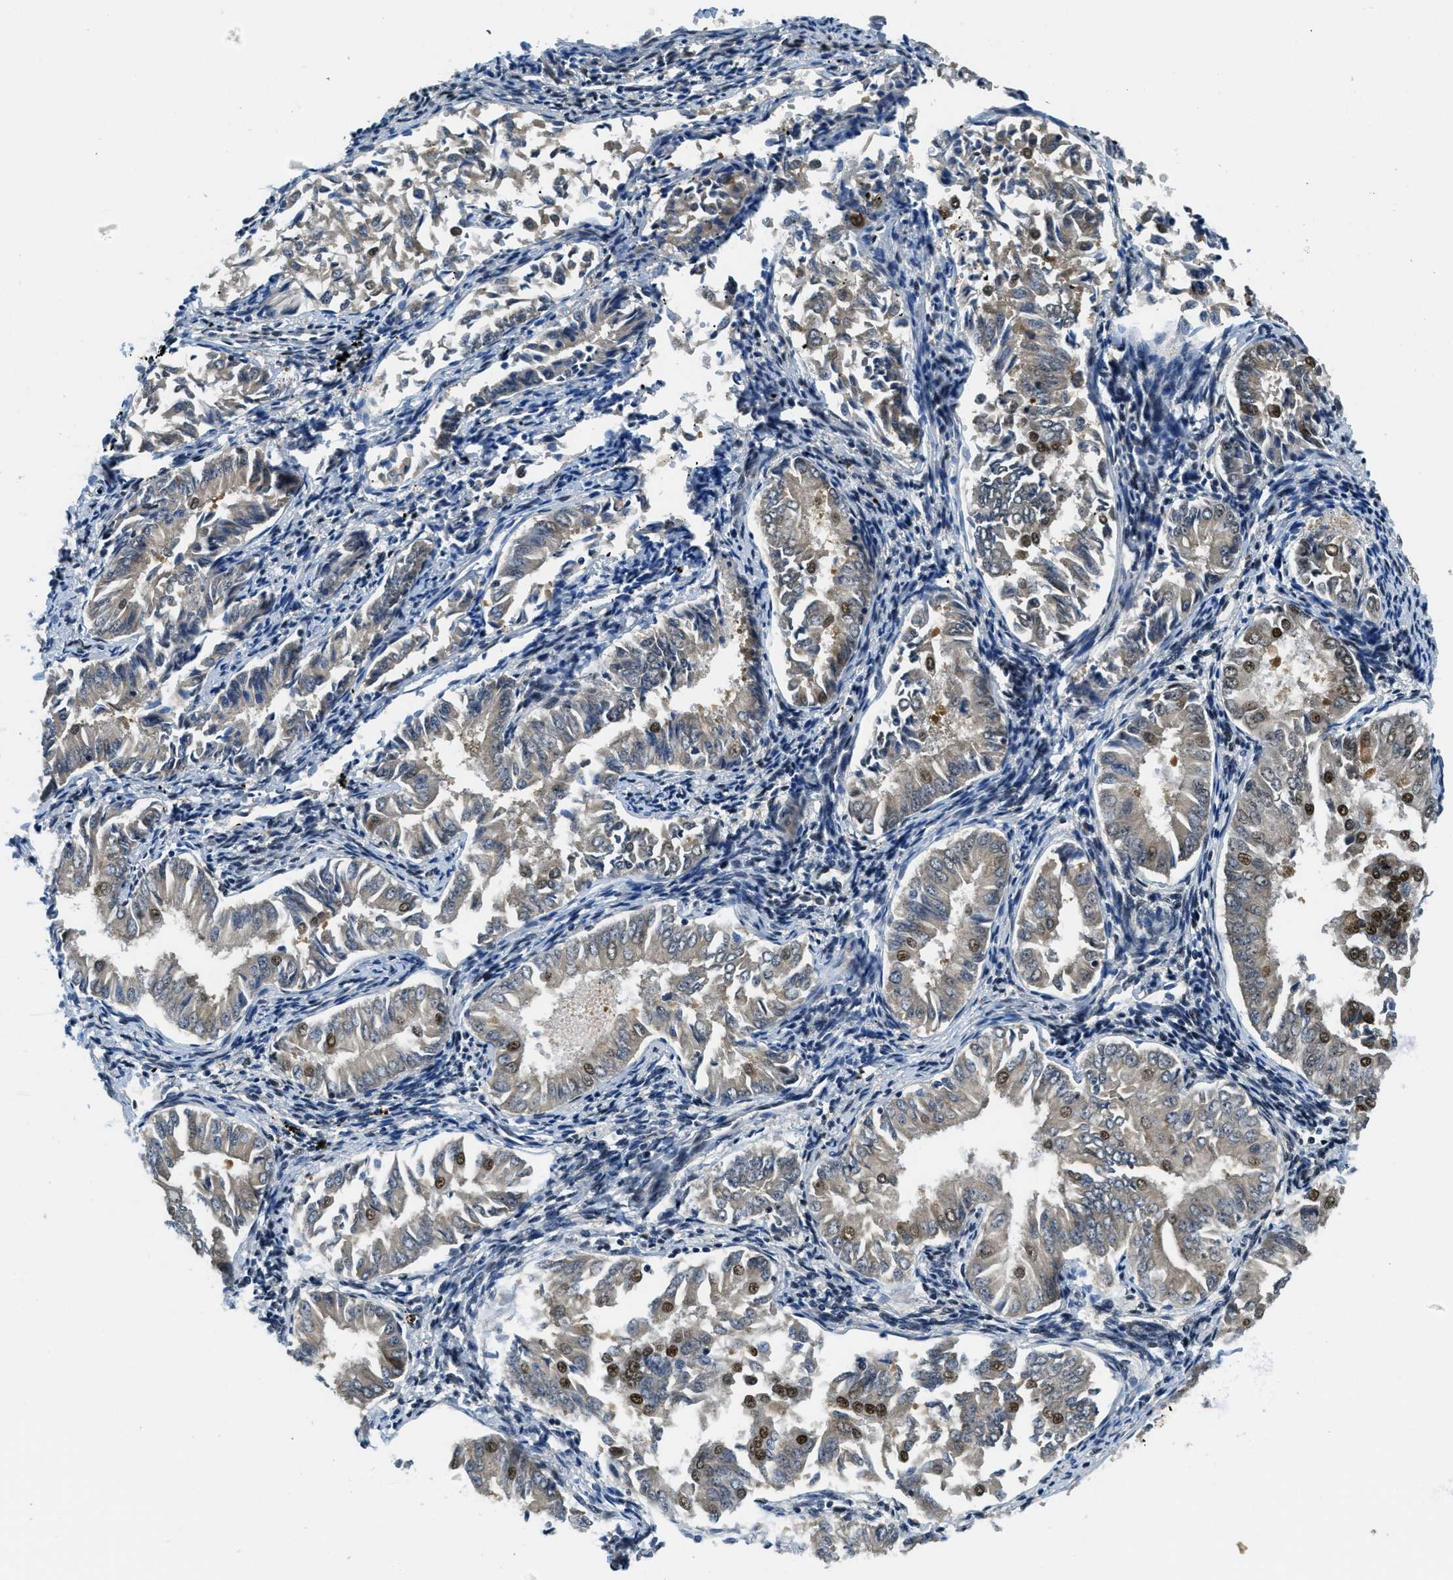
{"staining": {"intensity": "strong", "quantity": "<25%", "location": "nuclear"}, "tissue": "endometrial cancer", "cell_type": "Tumor cells", "image_type": "cancer", "snomed": [{"axis": "morphology", "description": "Adenocarcinoma, NOS"}, {"axis": "topography", "description": "Endometrium"}], "caption": "The image exhibits staining of endometrial cancer, revealing strong nuclear protein staining (brown color) within tumor cells.", "gene": "SSB", "patient": {"sex": "female", "age": 53}}